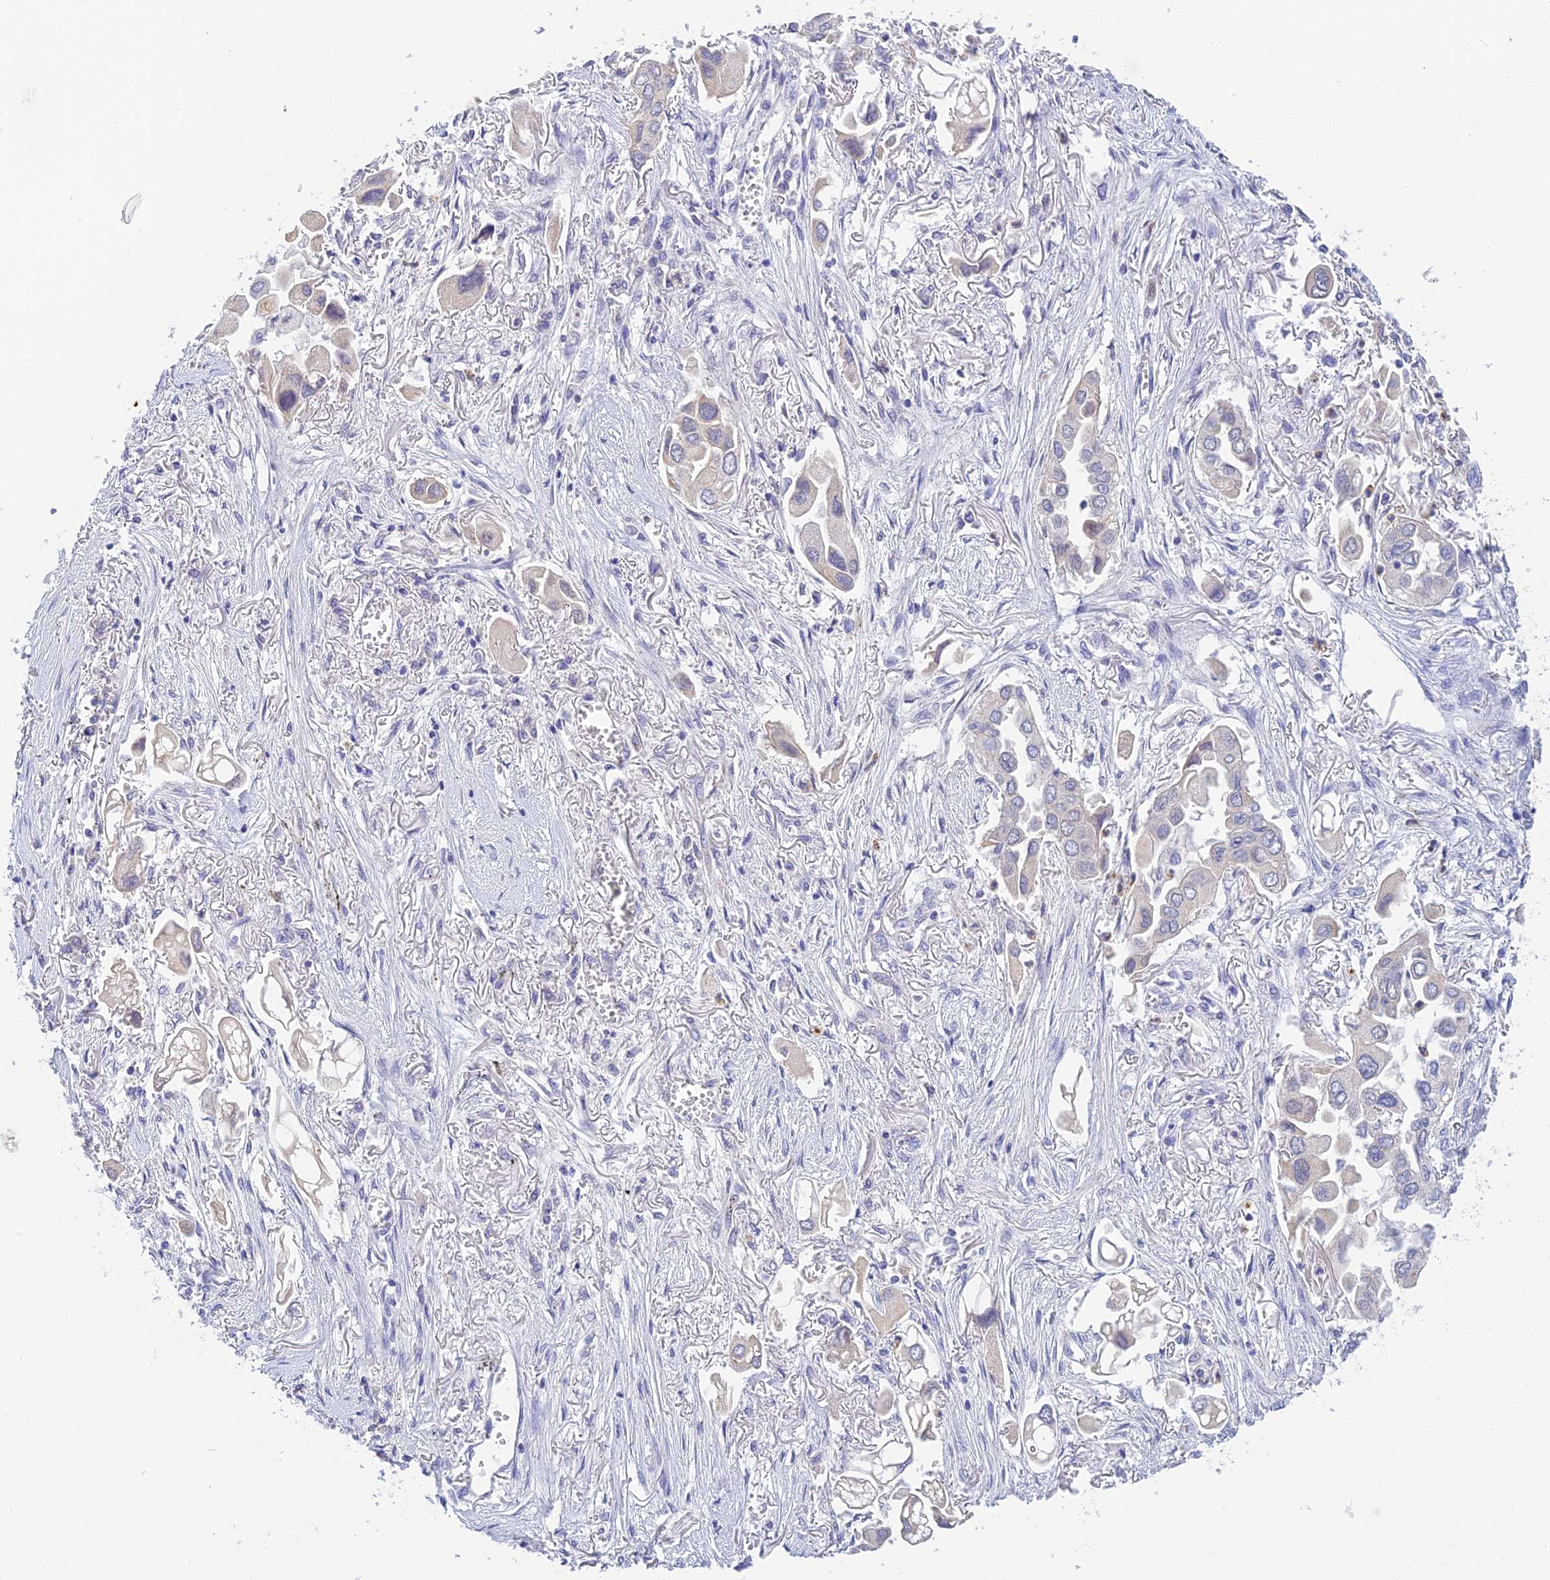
{"staining": {"intensity": "negative", "quantity": "none", "location": "none"}, "tissue": "lung cancer", "cell_type": "Tumor cells", "image_type": "cancer", "snomed": [{"axis": "morphology", "description": "Adenocarcinoma, NOS"}, {"axis": "topography", "description": "Lung"}], "caption": "Immunohistochemistry (IHC) micrograph of neoplastic tissue: lung cancer stained with DAB reveals no significant protein expression in tumor cells.", "gene": "INTS13", "patient": {"sex": "female", "age": 76}}